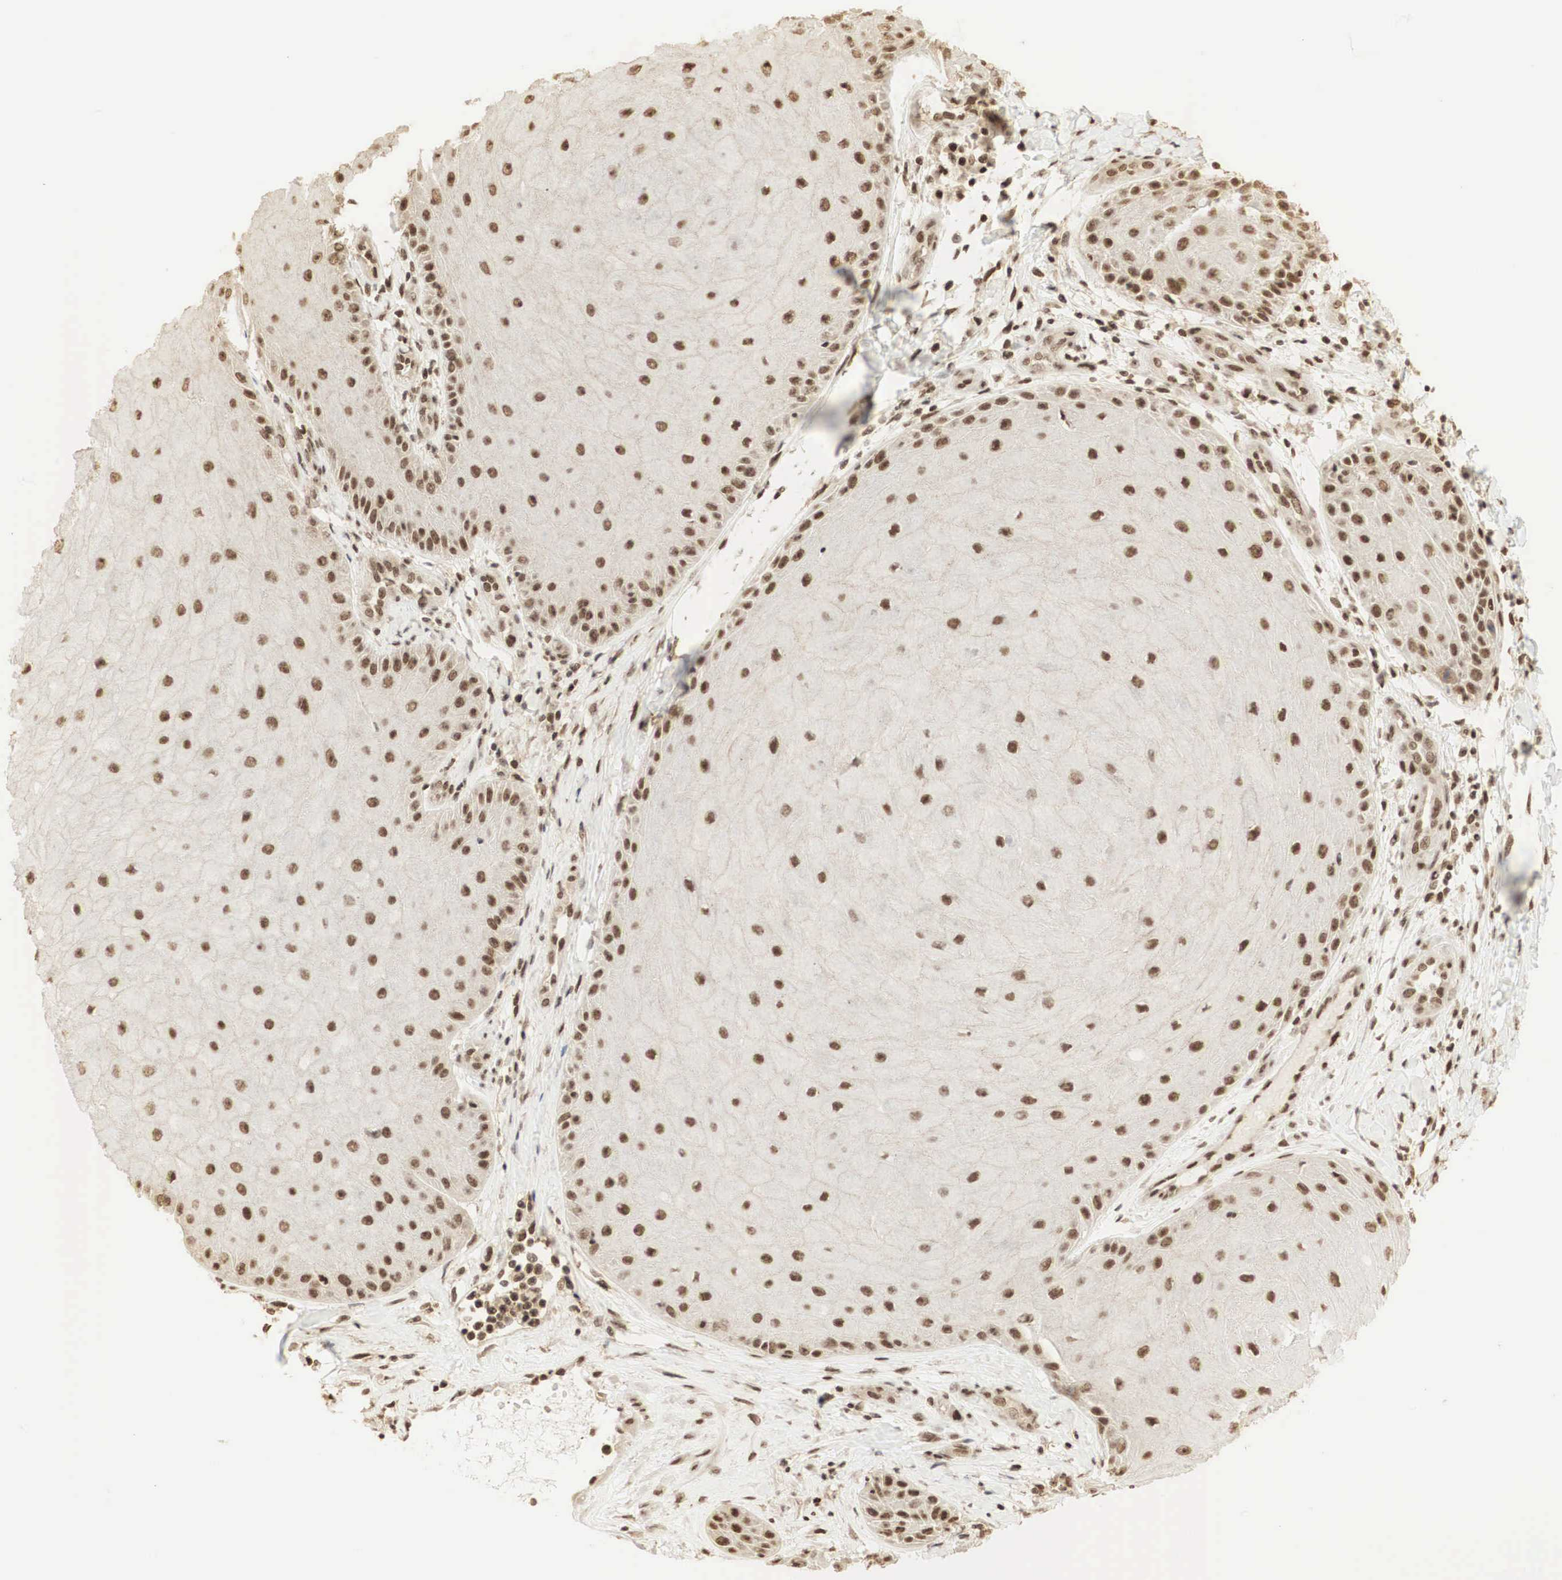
{"staining": {"intensity": "moderate", "quantity": ">75%", "location": "nuclear"}, "tissue": "skin cancer", "cell_type": "Tumor cells", "image_type": "cancer", "snomed": [{"axis": "morphology", "description": "Squamous cell carcinoma, NOS"}, {"axis": "topography", "description": "Skin"}], "caption": "Protein expression by IHC shows moderate nuclear staining in approximately >75% of tumor cells in skin squamous cell carcinoma. The staining was performed using DAB to visualize the protein expression in brown, while the nuclei were stained in blue with hematoxylin (Magnification: 20x).", "gene": "RNF113A", "patient": {"sex": "male", "age": 57}}